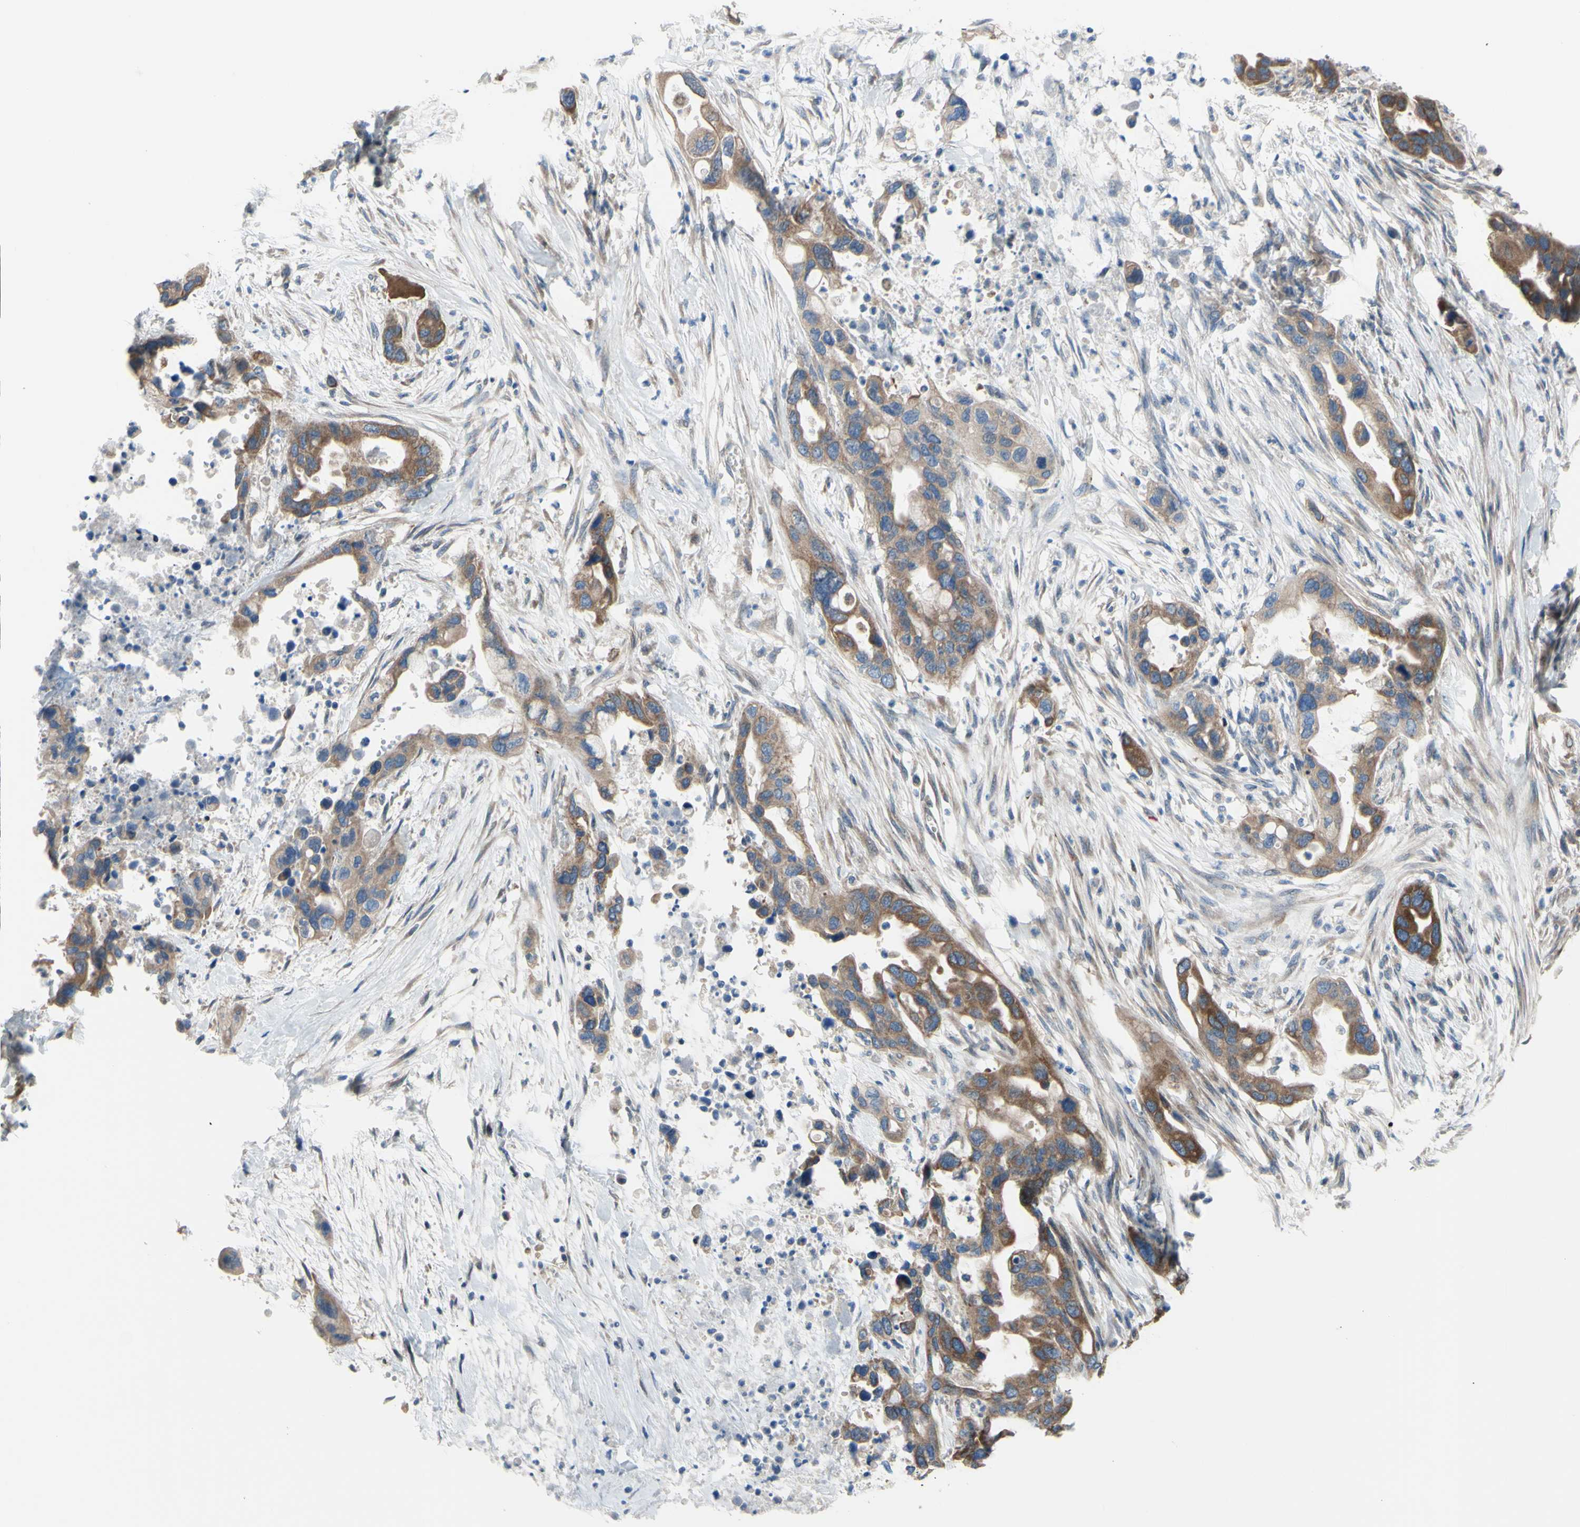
{"staining": {"intensity": "moderate", "quantity": ">75%", "location": "cytoplasmic/membranous"}, "tissue": "pancreatic cancer", "cell_type": "Tumor cells", "image_type": "cancer", "snomed": [{"axis": "morphology", "description": "Adenocarcinoma, NOS"}, {"axis": "topography", "description": "Pancreas"}], "caption": "Pancreatic cancer tissue demonstrates moderate cytoplasmic/membranous expression in about >75% of tumor cells Nuclei are stained in blue.", "gene": "GRAMD2B", "patient": {"sex": "female", "age": 71}}